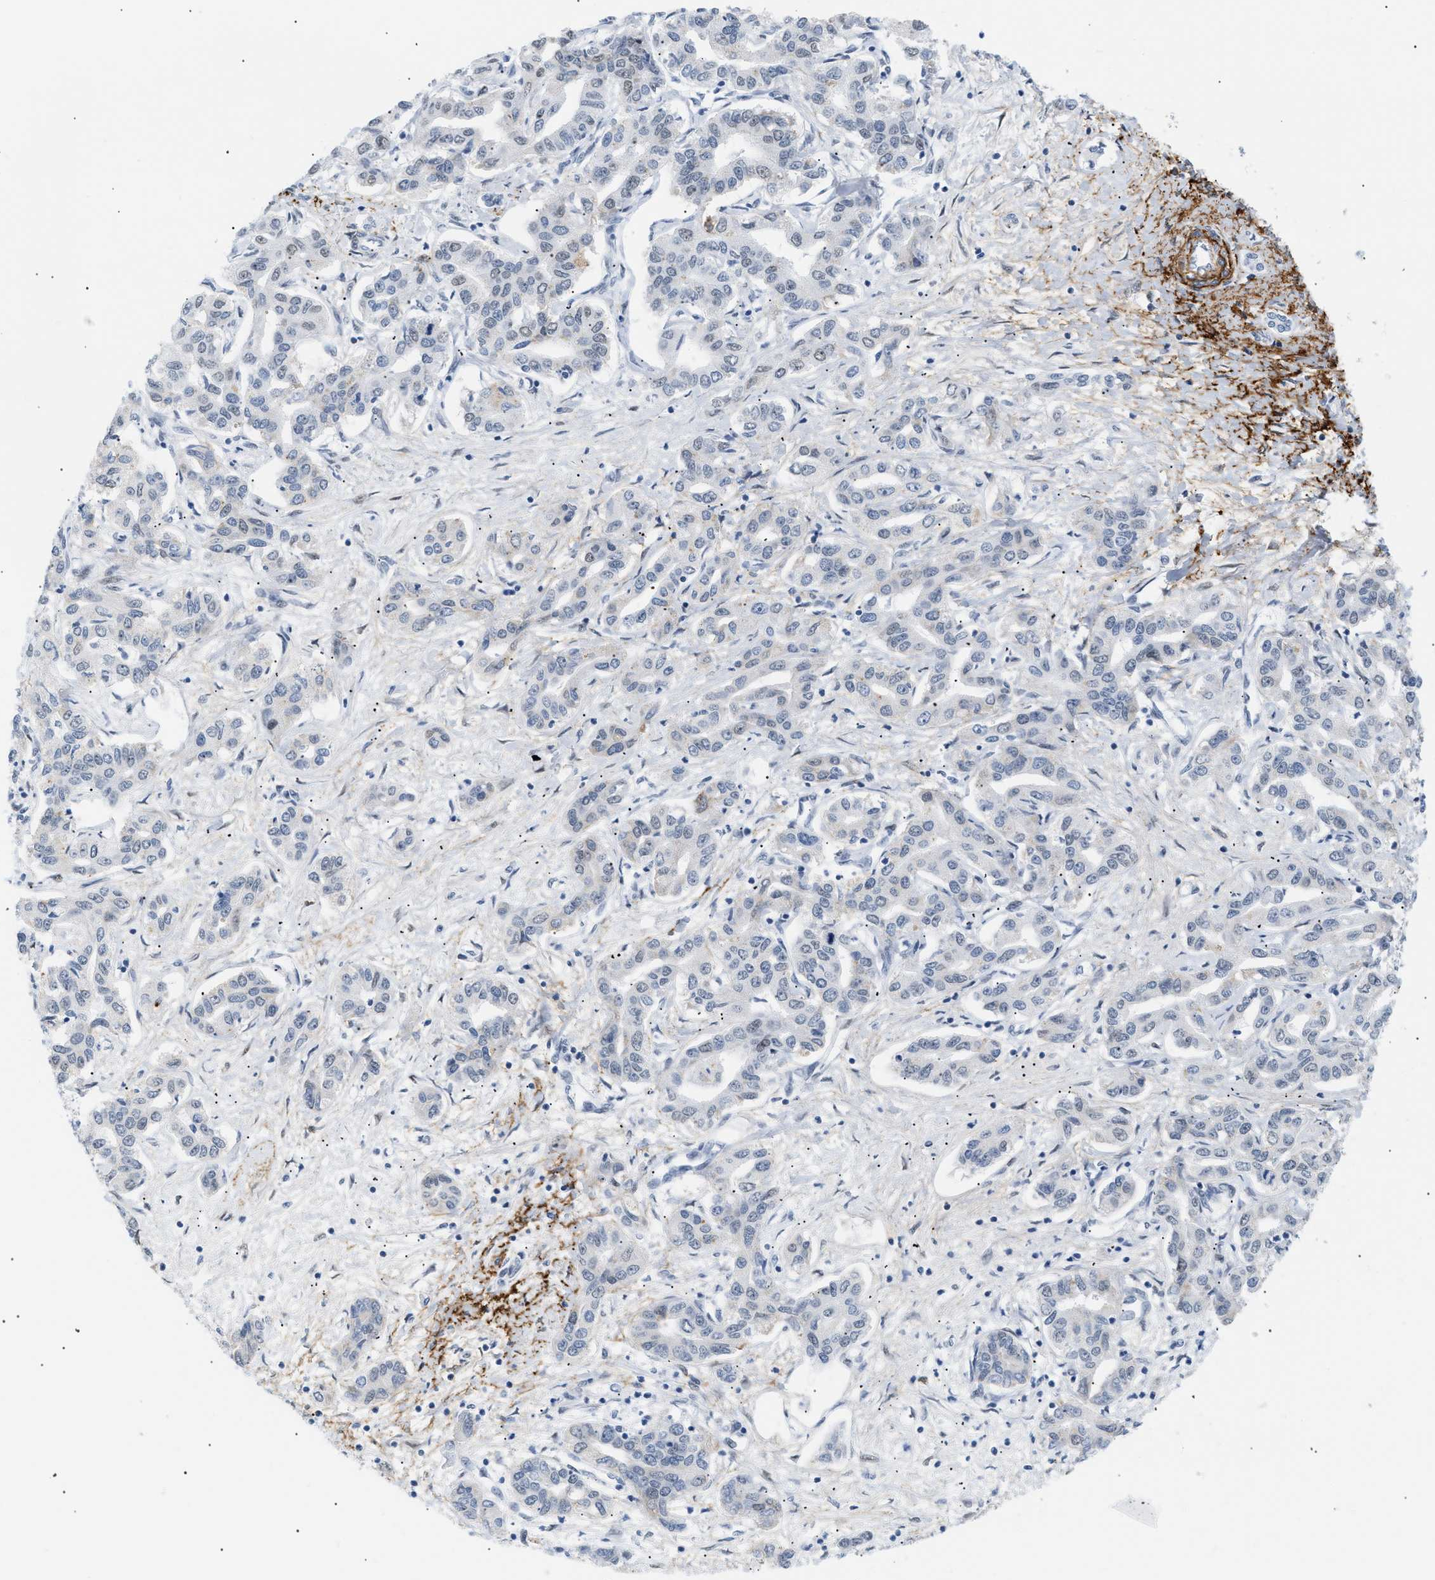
{"staining": {"intensity": "weak", "quantity": "25%-75%", "location": "cytoplasmic/membranous"}, "tissue": "liver cancer", "cell_type": "Tumor cells", "image_type": "cancer", "snomed": [{"axis": "morphology", "description": "Cholangiocarcinoma"}, {"axis": "topography", "description": "Liver"}], "caption": "Cholangiocarcinoma (liver) stained for a protein (brown) displays weak cytoplasmic/membranous positive positivity in about 25%-75% of tumor cells.", "gene": "ELN", "patient": {"sex": "male", "age": 59}}